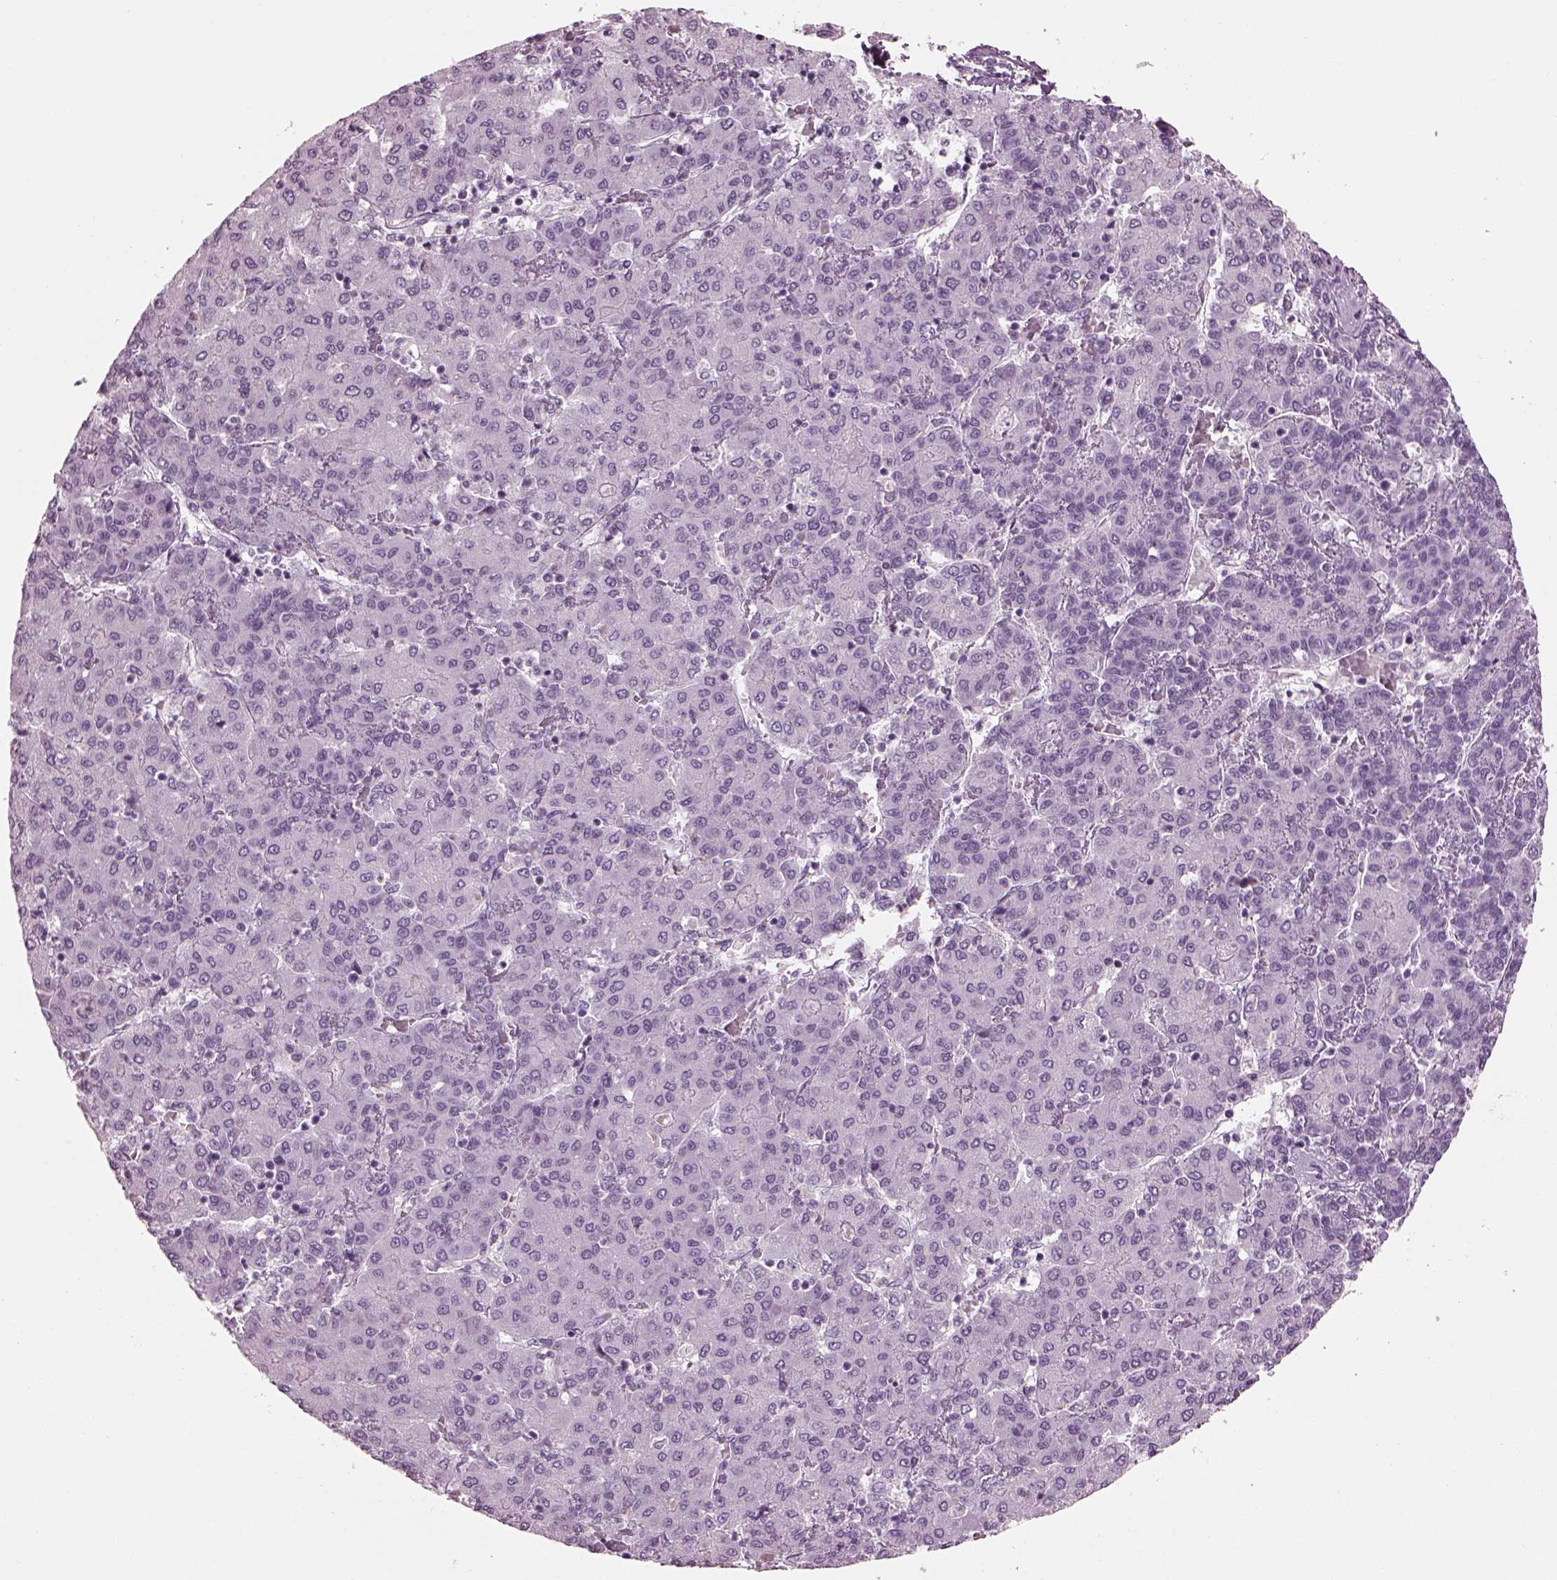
{"staining": {"intensity": "negative", "quantity": "none", "location": "none"}, "tissue": "liver cancer", "cell_type": "Tumor cells", "image_type": "cancer", "snomed": [{"axis": "morphology", "description": "Carcinoma, Hepatocellular, NOS"}, {"axis": "topography", "description": "Liver"}], "caption": "Immunohistochemistry image of neoplastic tissue: human liver hepatocellular carcinoma stained with DAB (3,3'-diaminobenzidine) reveals no significant protein expression in tumor cells.", "gene": "ADGRG2", "patient": {"sex": "male", "age": 65}}